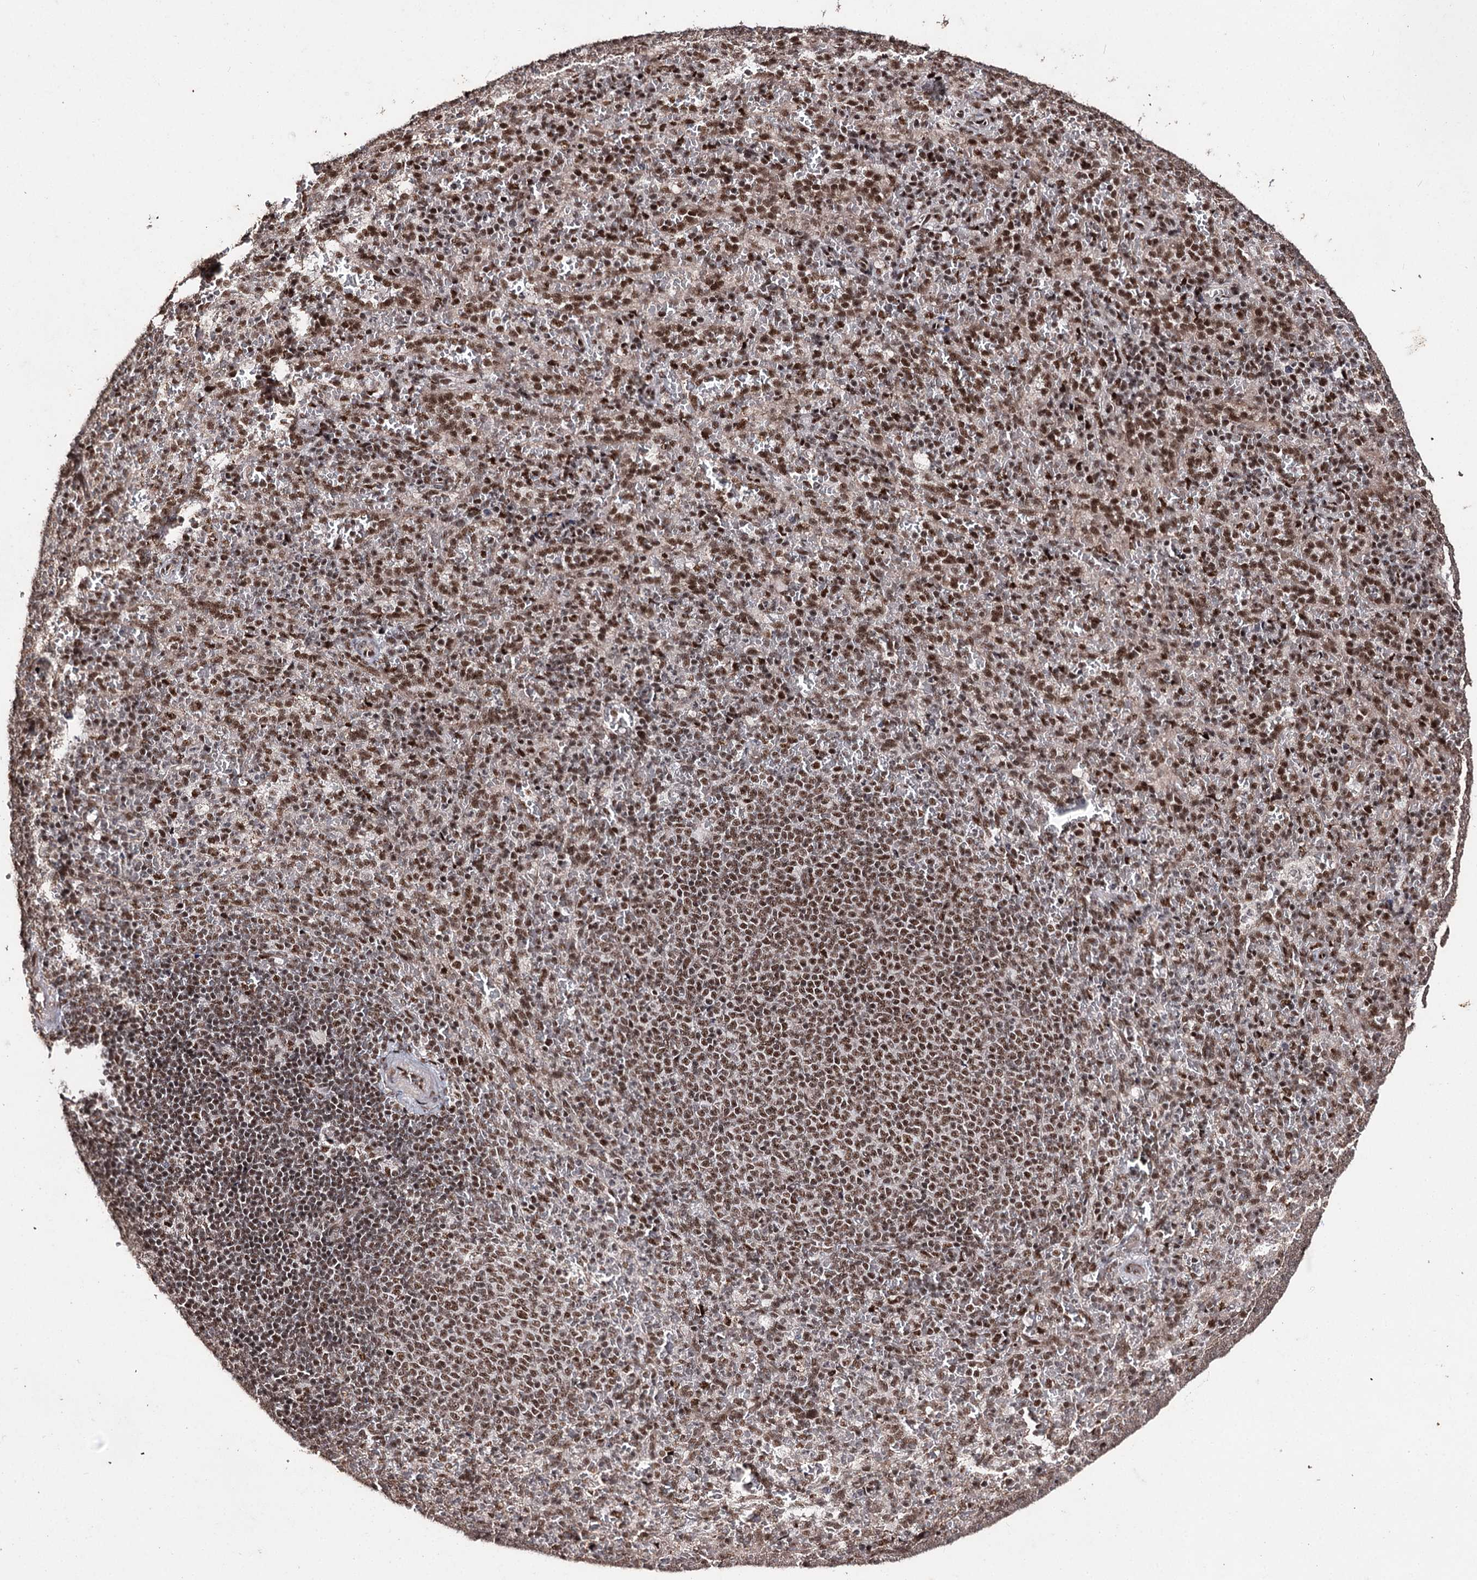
{"staining": {"intensity": "moderate", "quantity": ">75%", "location": "nuclear"}, "tissue": "spleen", "cell_type": "Cells in red pulp", "image_type": "normal", "snomed": [{"axis": "morphology", "description": "Normal tissue, NOS"}, {"axis": "topography", "description": "Spleen"}], "caption": "Unremarkable spleen was stained to show a protein in brown. There is medium levels of moderate nuclear staining in about >75% of cells in red pulp.", "gene": "U2SURP", "patient": {"sex": "female", "age": 21}}